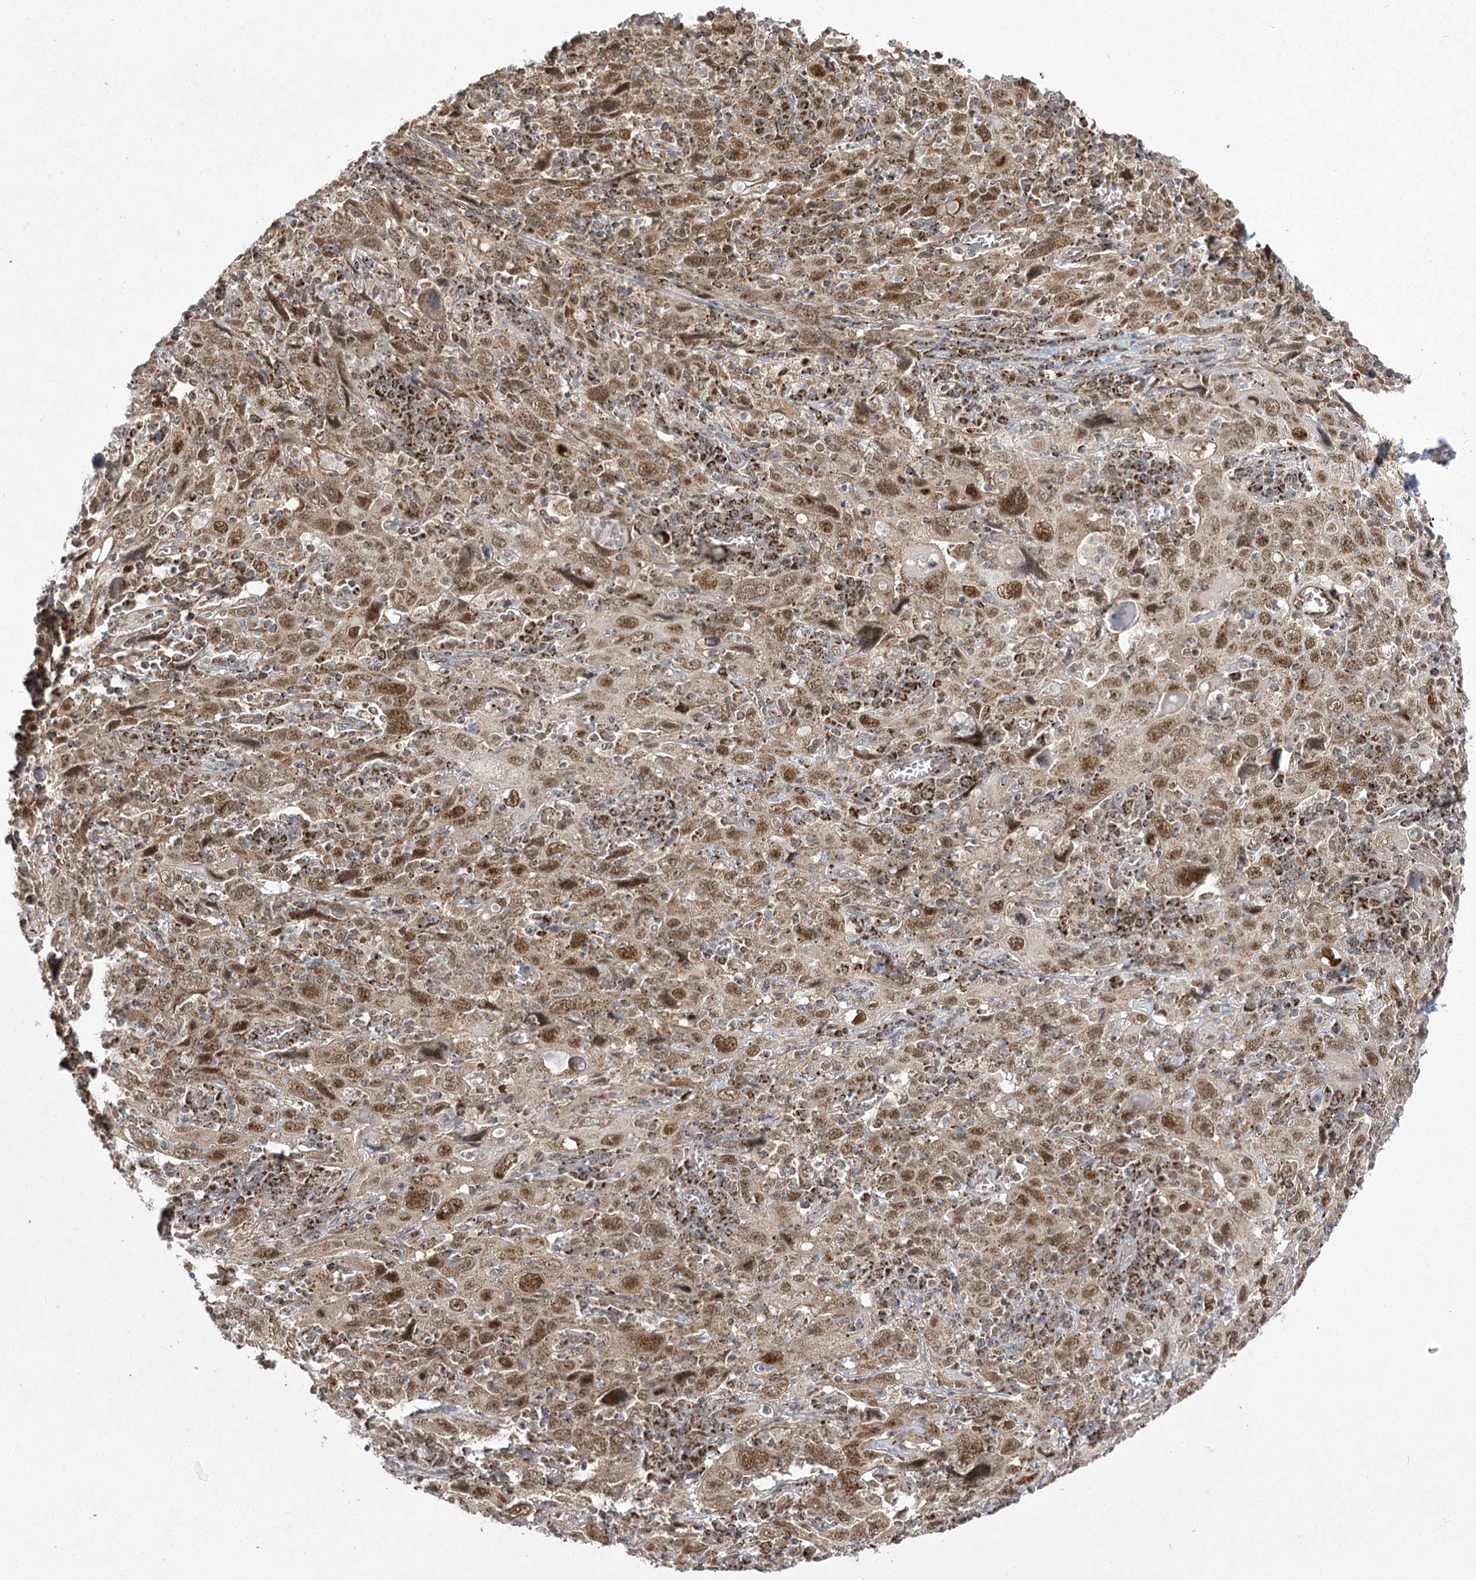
{"staining": {"intensity": "moderate", "quantity": ">75%", "location": "cytoplasmic/membranous,nuclear"}, "tissue": "cervical cancer", "cell_type": "Tumor cells", "image_type": "cancer", "snomed": [{"axis": "morphology", "description": "Squamous cell carcinoma, NOS"}, {"axis": "topography", "description": "Cervix"}], "caption": "Immunohistochemistry (IHC) staining of cervical cancer (squamous cell carcinoma), which shows medium levels of moderate cytoplasmic/membranous and nuclear expression in about >75% of tumor cells indicating moderate cytoplasmic/membranous and nuclear protein expression. The staining was performed using DAB (brown) for protein detection and nuclei were counterstained in hematoxylin (blue).", "gene": "SLC4A1AP", "patient": {"sex": "female", "age": 46}}